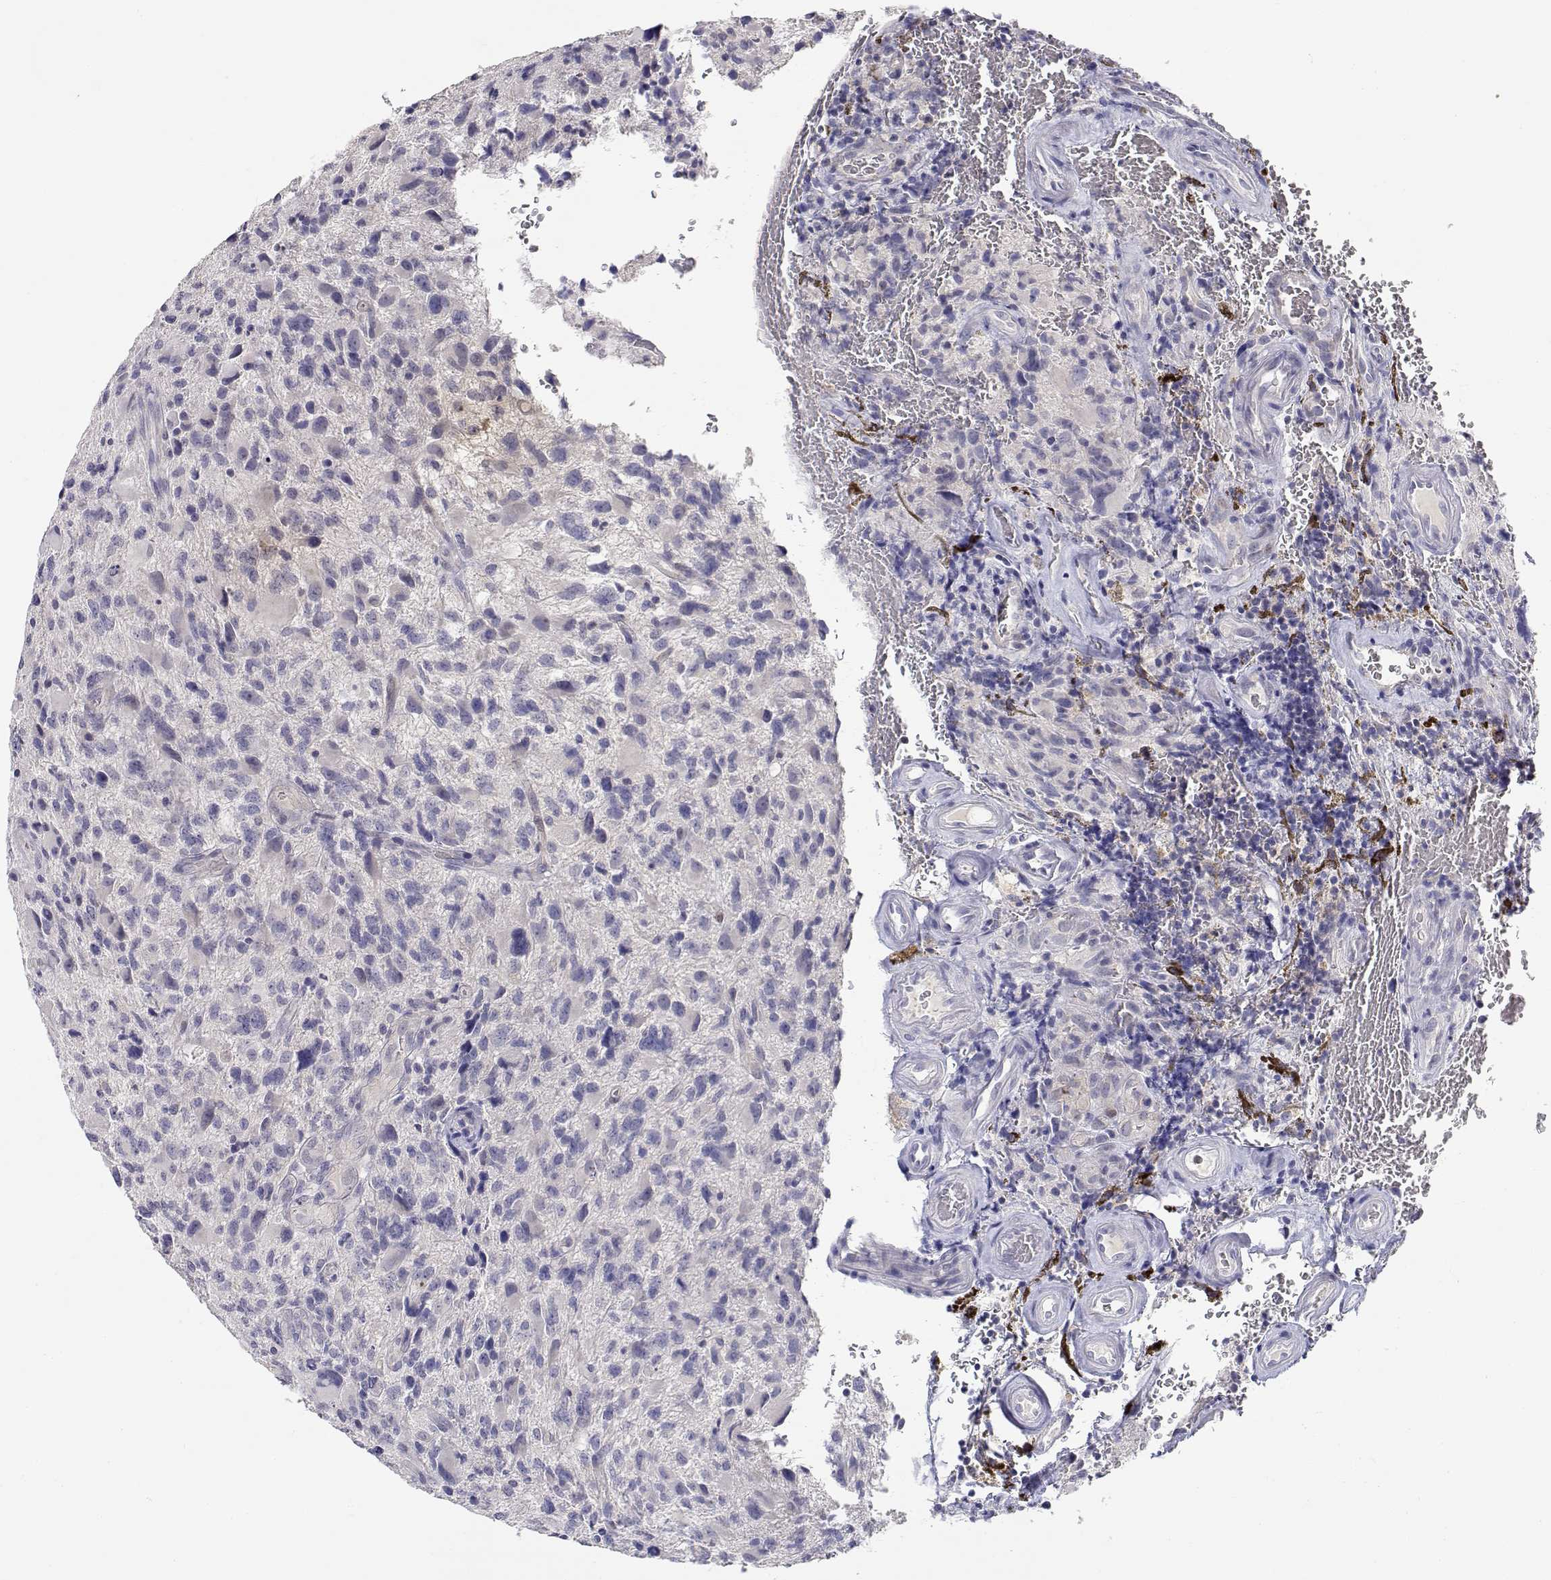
{"staining": {"intensity": "negative", "quantity": "none", "location": "none"}, "tissue": "glioma", "cell_type": "Tumor cells", "image_type": "cancer", "snomed": [{"axis": "morphology", "description": "Glioma, malignant, NOS"}, {"axis": "morphology", "description": "Glioma, malignant, High grade"}, {"axis": "topography", "description": "Brain"}], "caption": "A micrograph of human glioma is negative for staining in tumor cells.", "gene": "ADA", "patient": {"sex": "female", "age": 71}}